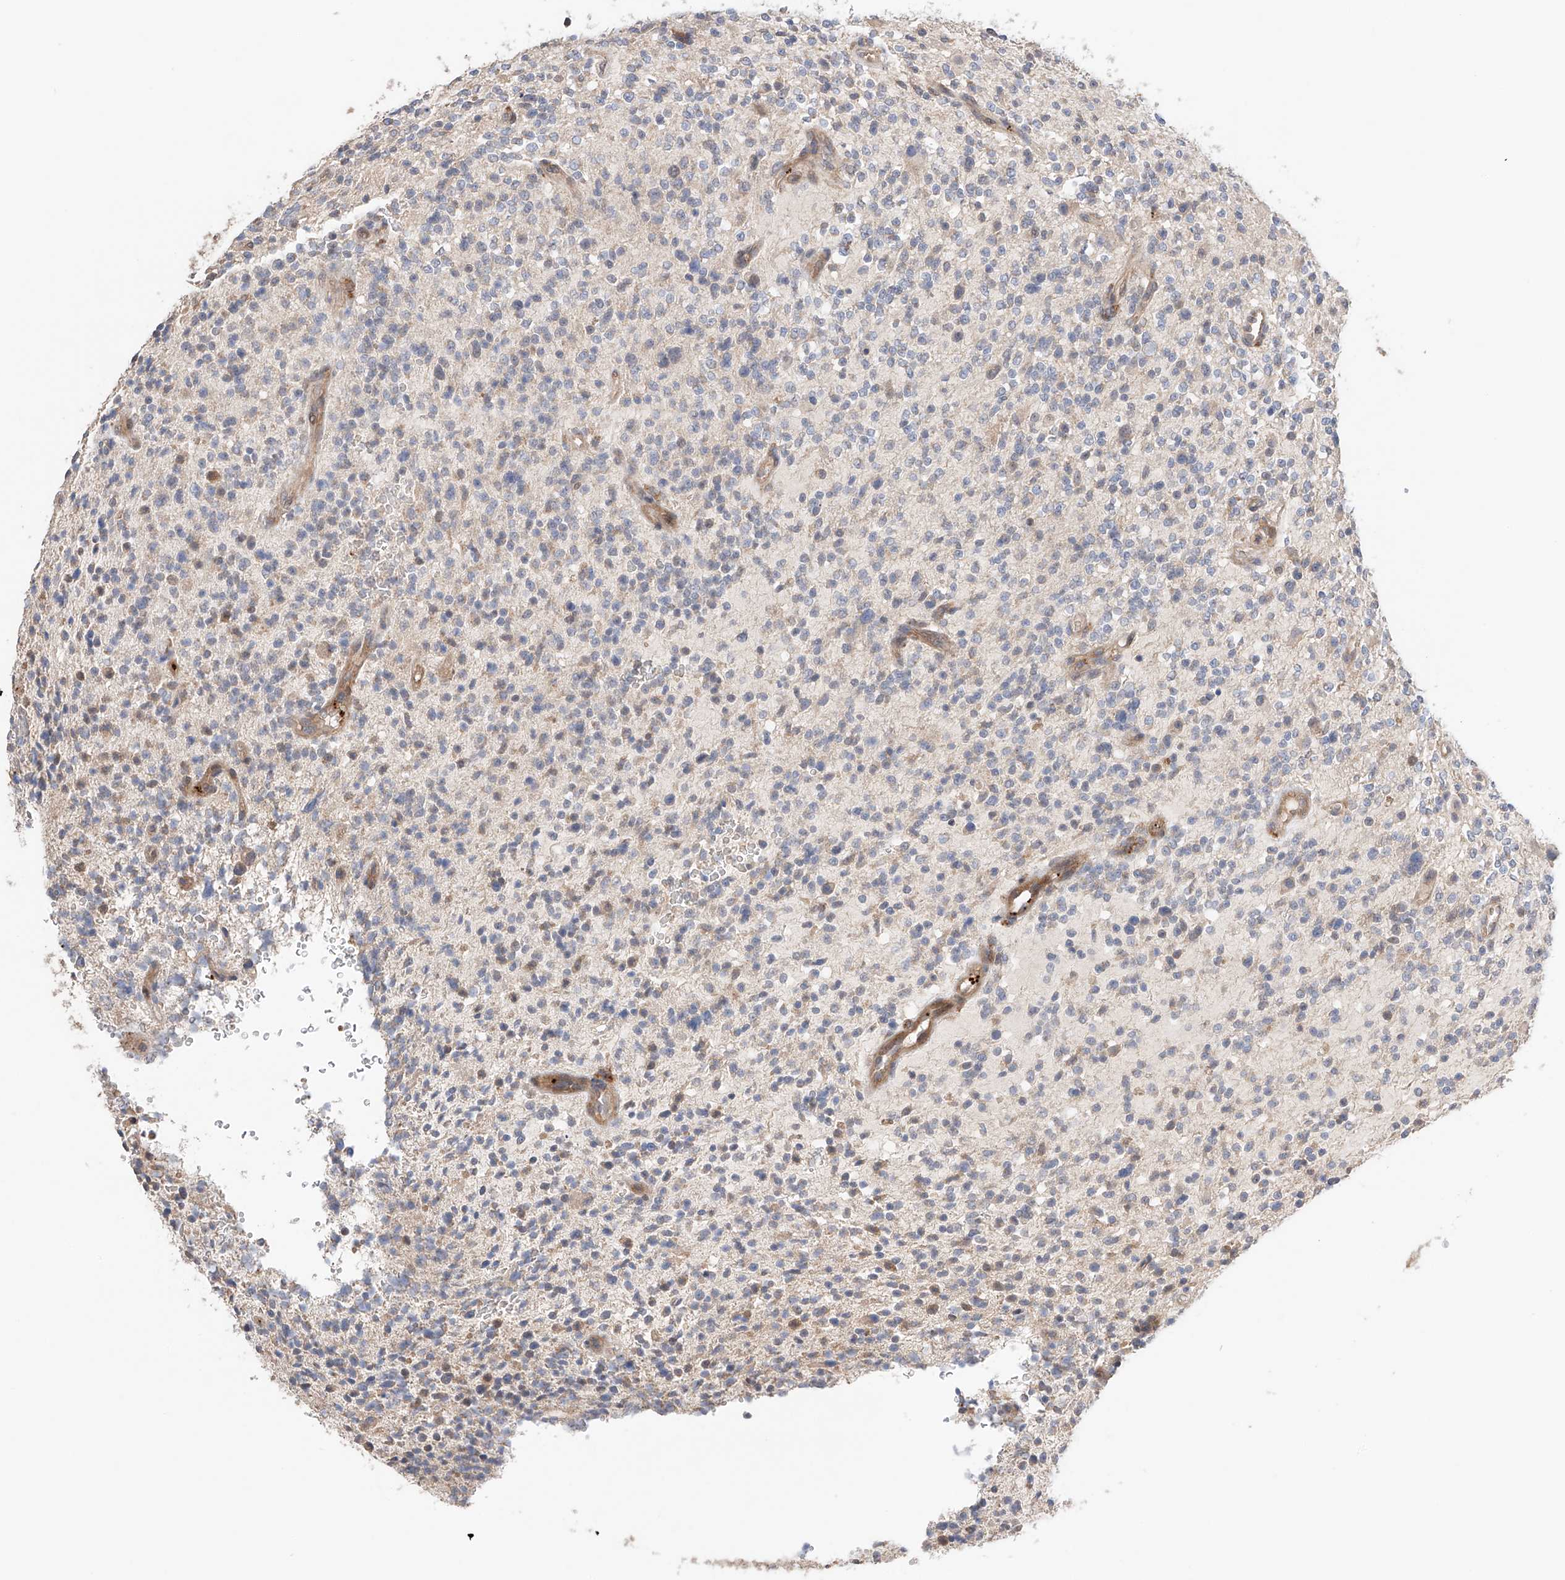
{"staining": {"intensity": "negative", "quantity": "none", "location": "none"}, "tissue": "glioma", "cell_type": "Tumor cells", "image_type": "cancer", "snomed": [{"axis": "morphology", "description": "Glioma, malignant, High grade"}, {"axis": "topography", "description": "Brain"}], "caption": "Tumor cells show no significant protein positivity in high-grade glioma (malignant). (DAB immunohistochemistry visualized using brightfield microscopy, high magnification).", "gene": "ZFHX2", "patient": {"sex": "male", "age": 48}}